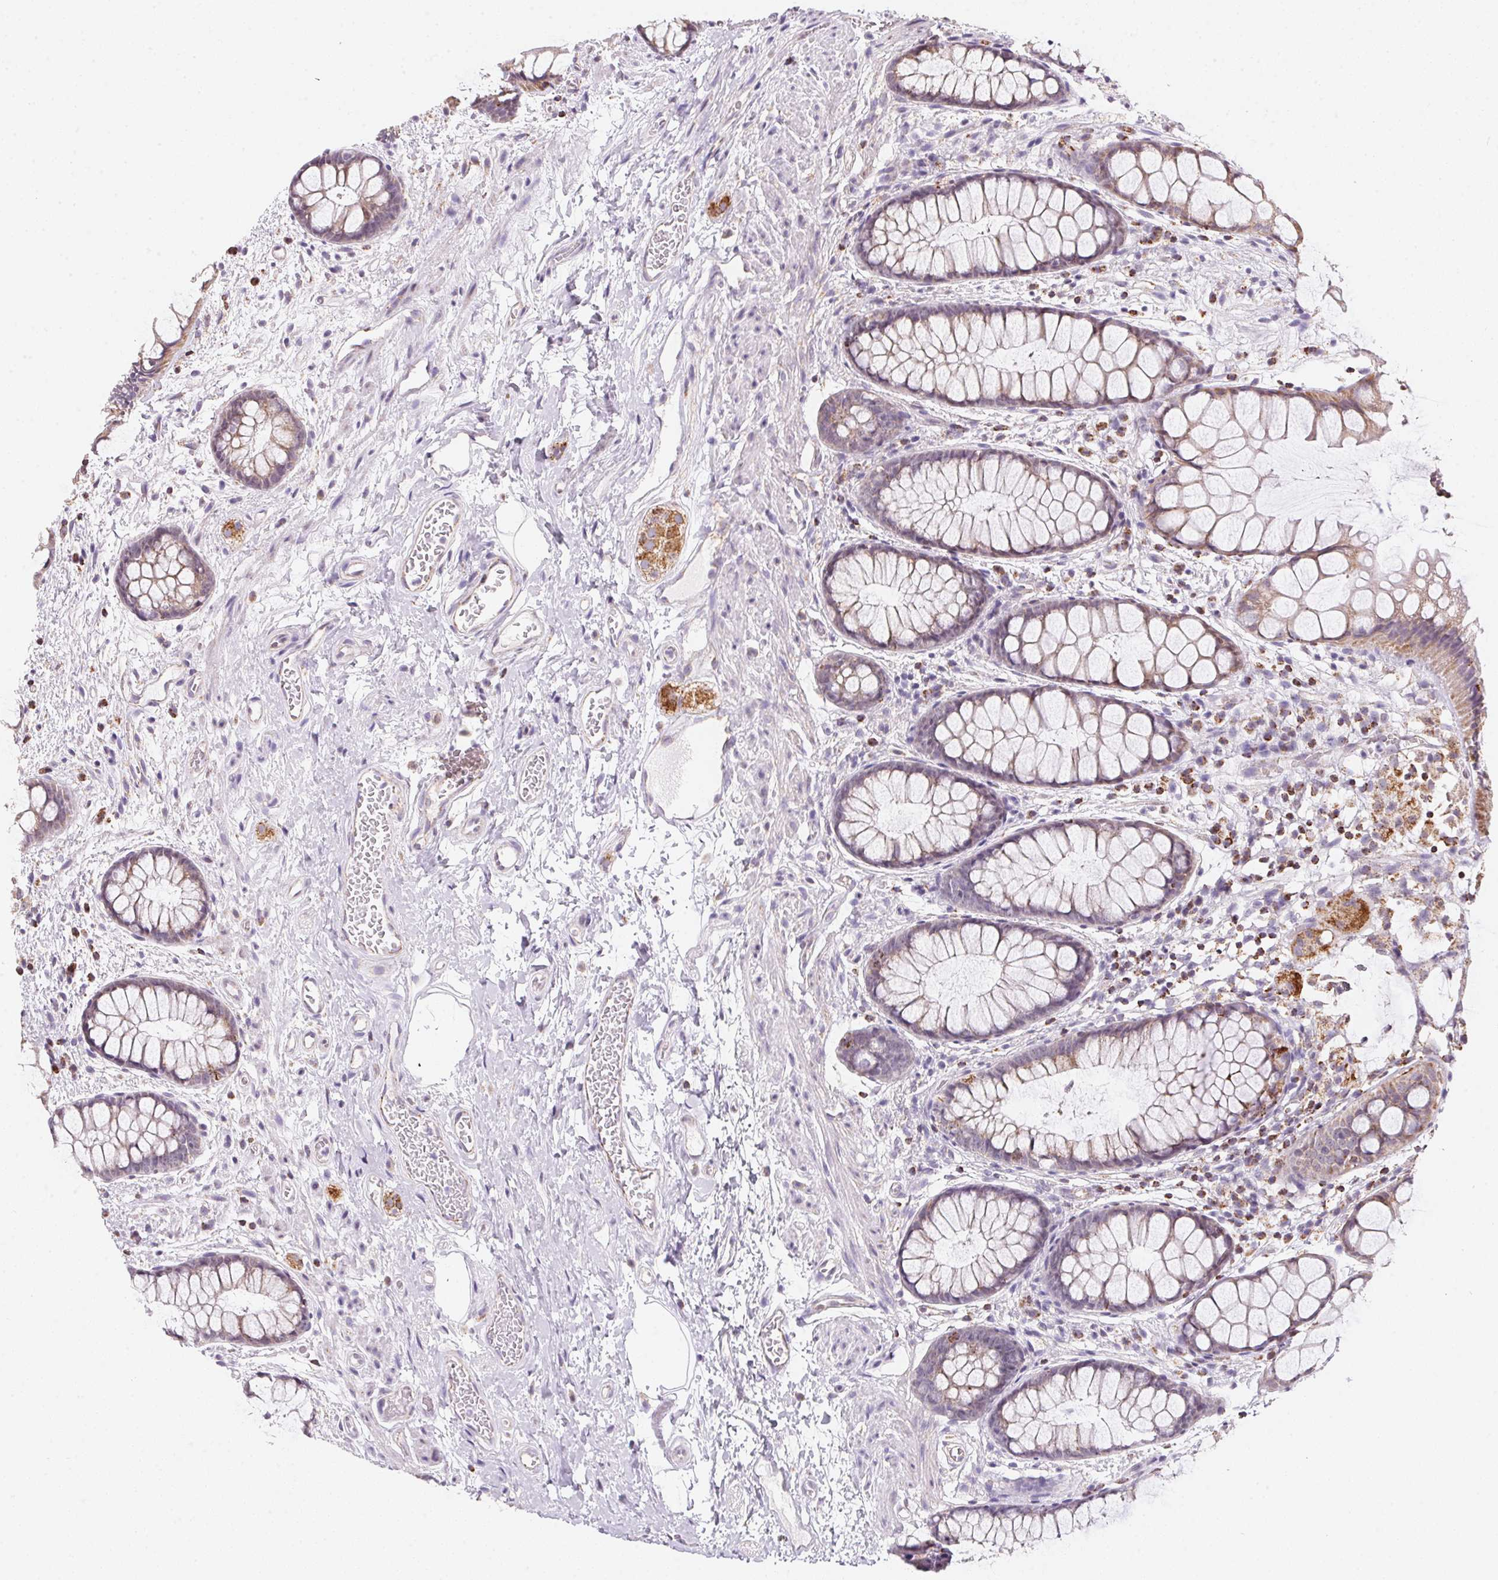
{"staining": {"intensity": "weak", "quantity": "25%-75%", "location": "cytoplasmic/membranous"}, "tissue": "rectum", "cell_type": "Glandular cells", "image_type": "normal", "snomed": [{"axis": "morphology", "description": "Normal tissue, NOS"}, {"axis": "topography", "description": "Rectum"}], "caption": "Immunohistochemistry histopathology image of normal human rectum stained for a protein (brown), which reveals low levels of weak cytoplasmic/membranous expression in approximately 25%-75% of glandular cells.", "gene": "GIPC2", "patient": {"sex": "female", "age": 62}}